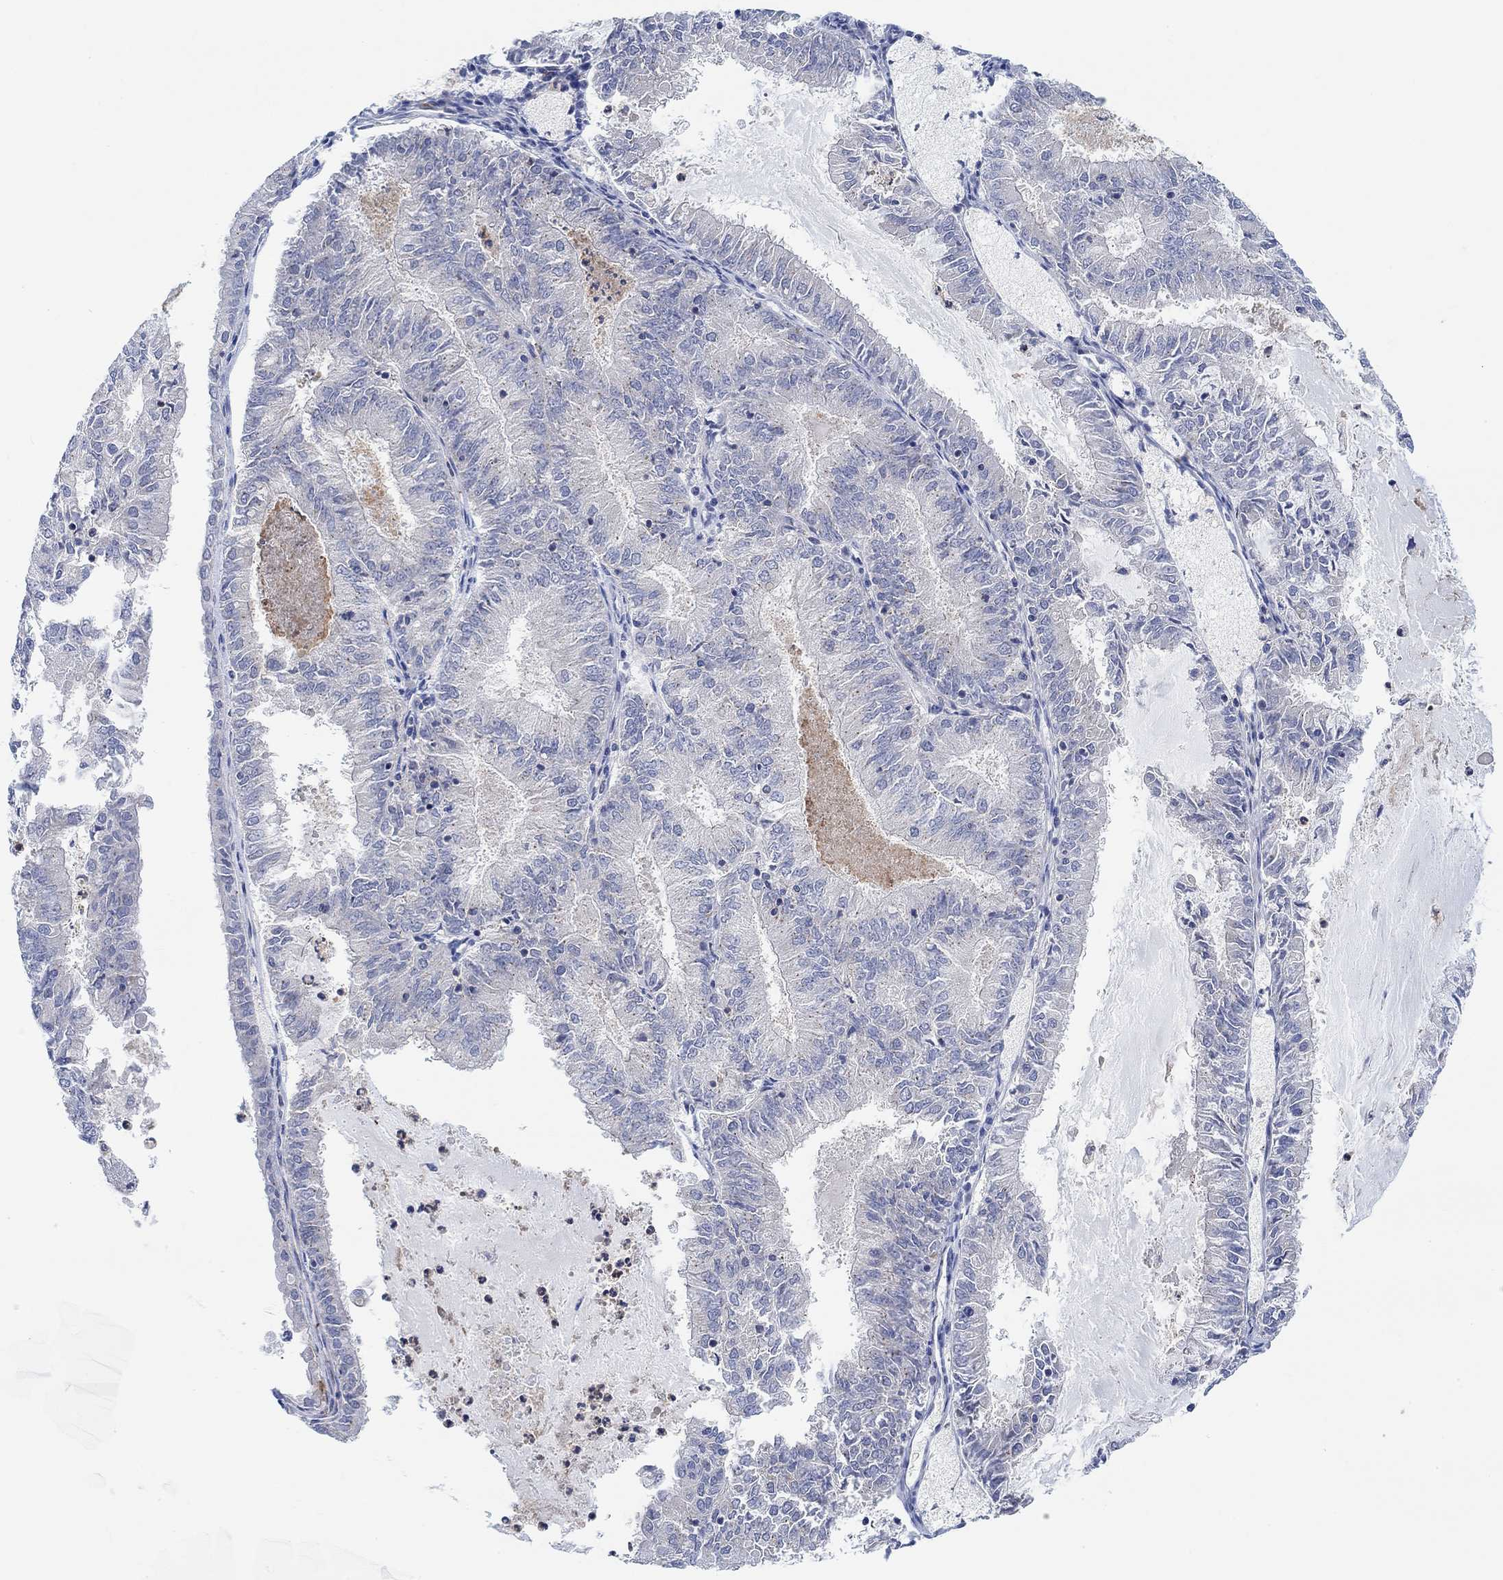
{"staining": {"intensity": "negative", "quantity": "none", "location": "none"}, "tissue": "endometrial cancer", "cell_type": "Tumor cells", "image_type": "cancer", "snomed": [{"axis": "morphology", "description": "Adenocarcinoma, NOS"}, {"axis": "topography", "description": "Endometrium"}], "caption": "Immunohistochemistry of endometrial cancer displays no expression in tumor cells.", "gene": "PMFBP1", "patient": {"sex": "female", "age": 57}}